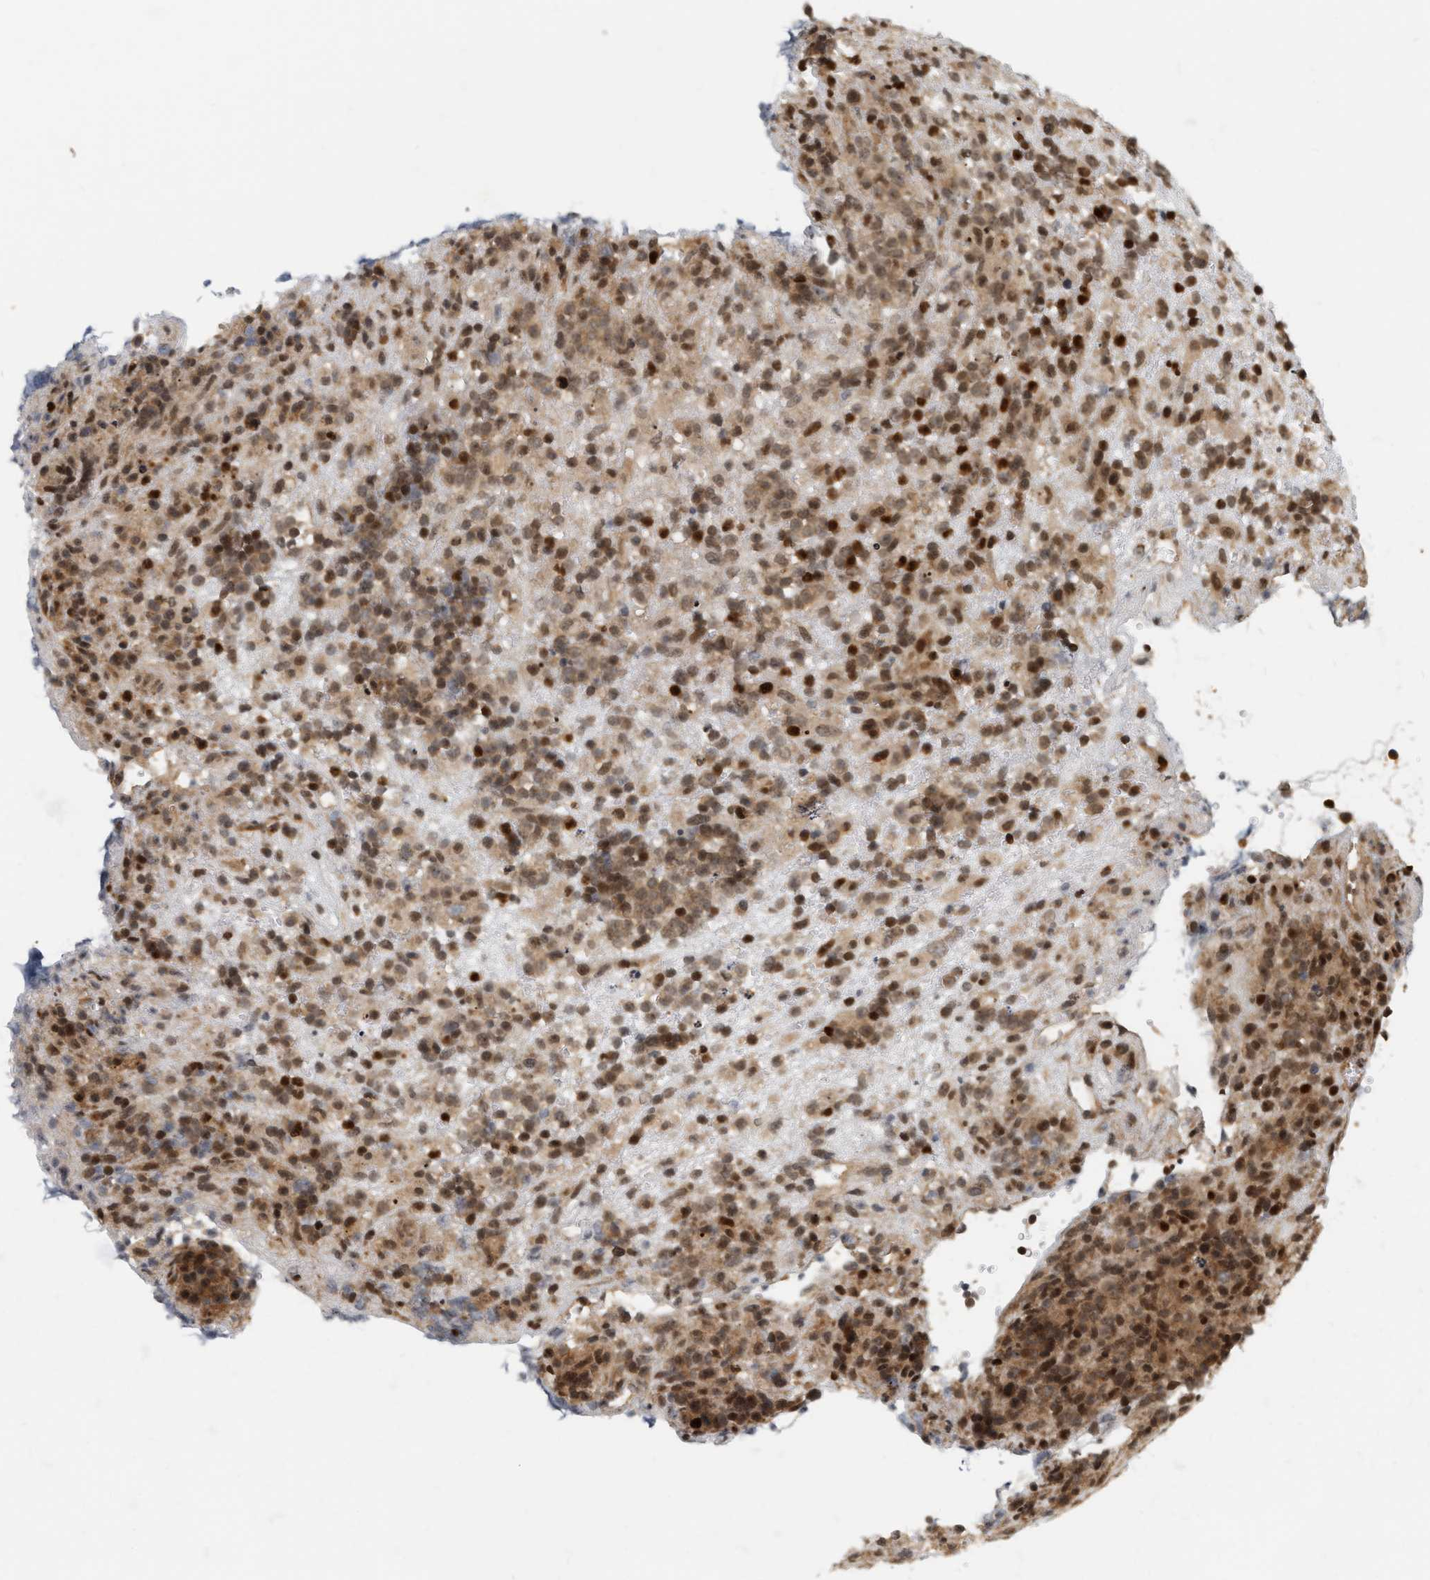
{"staining": {"intensity": "moderate", "quantity": ">75%", "location": "nuclear"}, "tissue": "lymphoma", "cell_type": "Tumor cells", "image_type": "cancer", "snomed": [{"axis": "morphology", "description": "Malignant lymphoma, non-Hodgkin's type, High grade"}, {"axis": "topography", "description": "Lymph node"}], "caption": "Human malignant lymphoma, non-Hodgkin's type (high-grade) stained with a protein marker exhibits moderate staining in tumor cells.", "gene": "NFE2L2", "patient": {"sex": "female", "age": 76}}